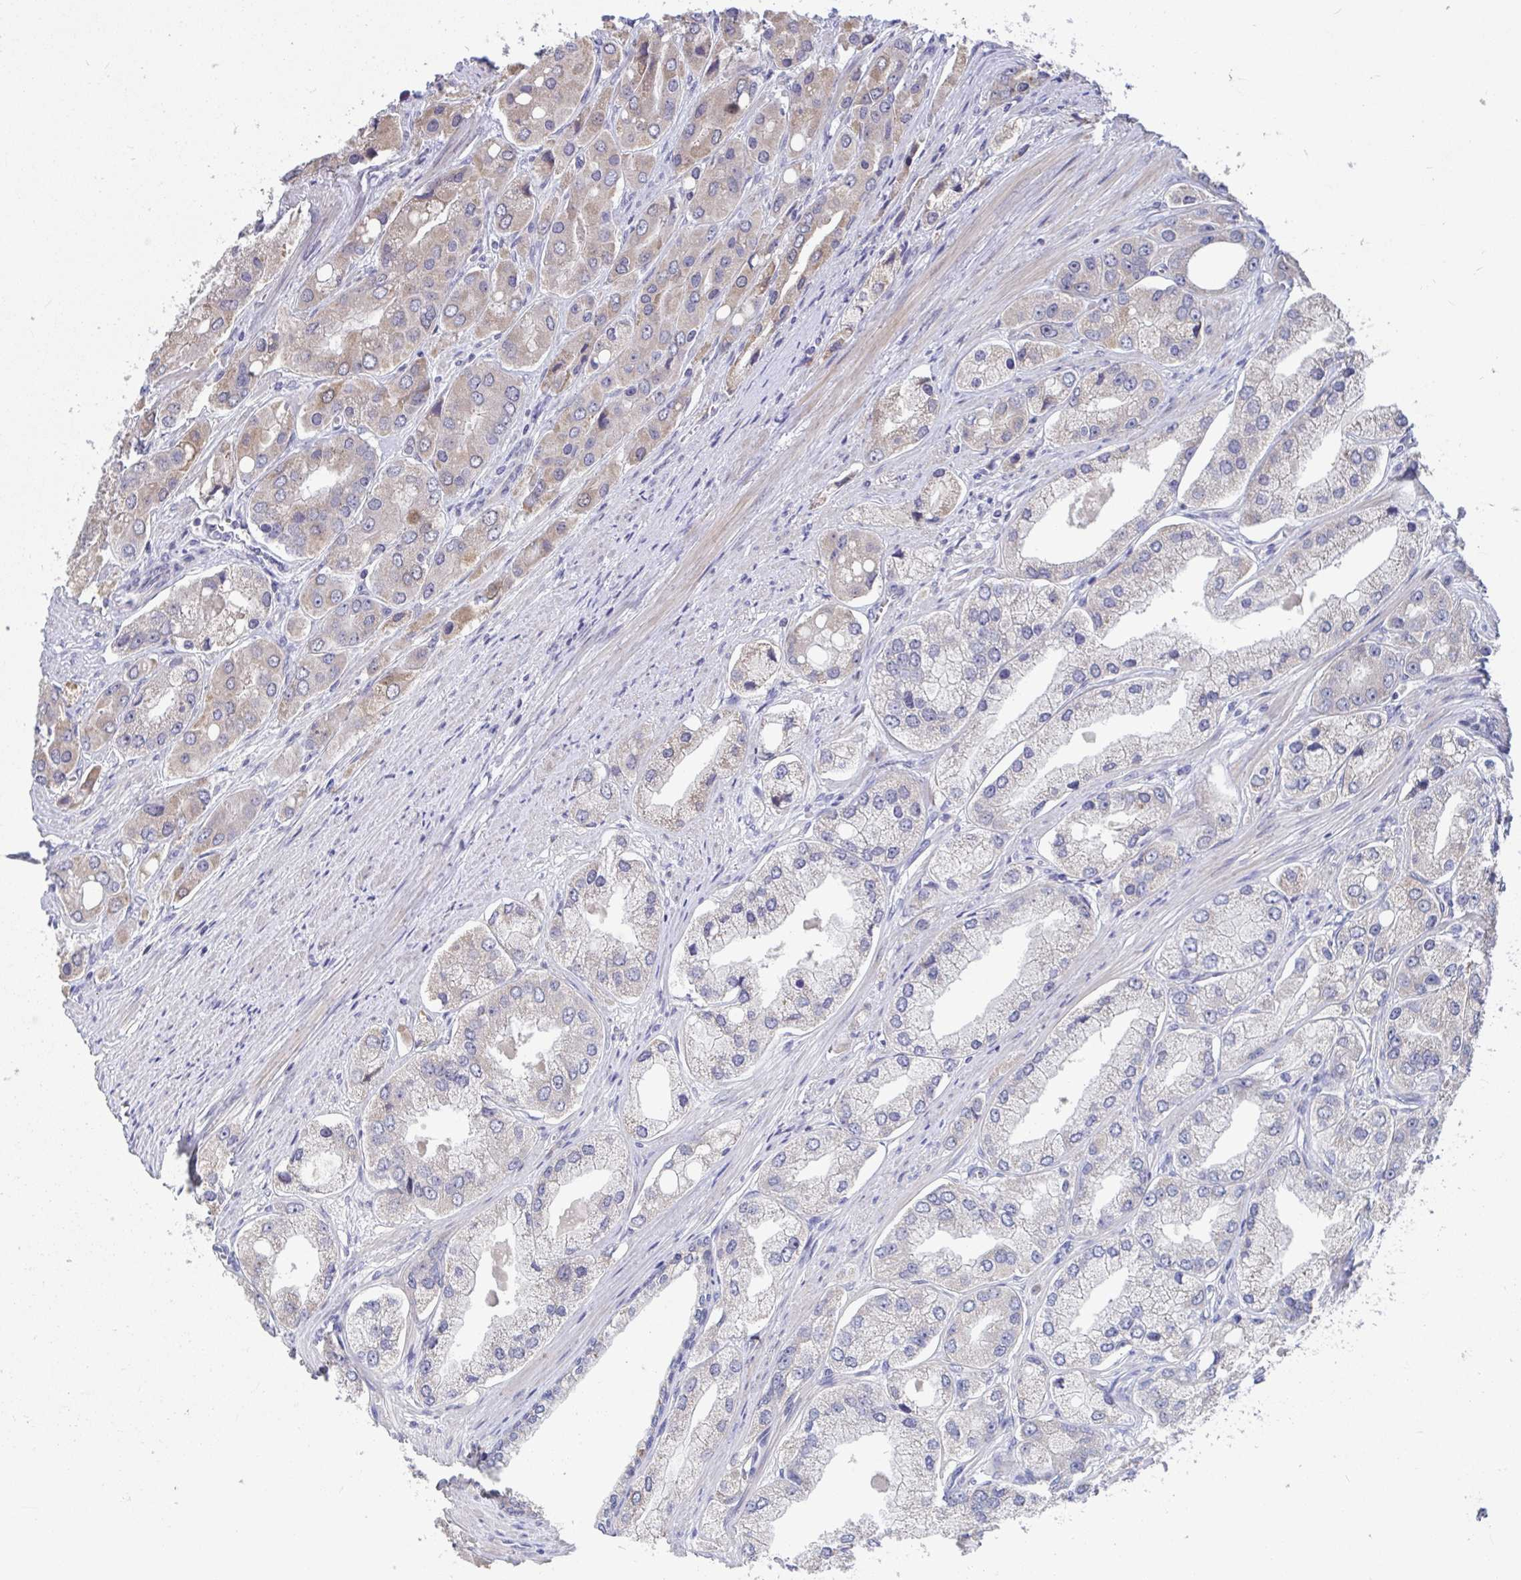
{"staining": {"intensity": "moderate", "quantity": "<25%", "location": "cytoplasmic/membranous"}, "tissue": "prostate cancer", "cell_type": "Tumor cells", "image_type": "cancer", "snomed": [{"axis": "morphology", "description": "Adenocarcinoma, Low grade"}, {"axis": "topography", "description": "Prostate"}], "caption": "Prostate low-grade adenocarcinoma tissue shows moderate cytoplasmic/membranous expression in approximately <25% of tumor cells, visualized by immunohistochemistry.", "gene": "SUSD4", "patient": {"sex": "male", "age": 69}}